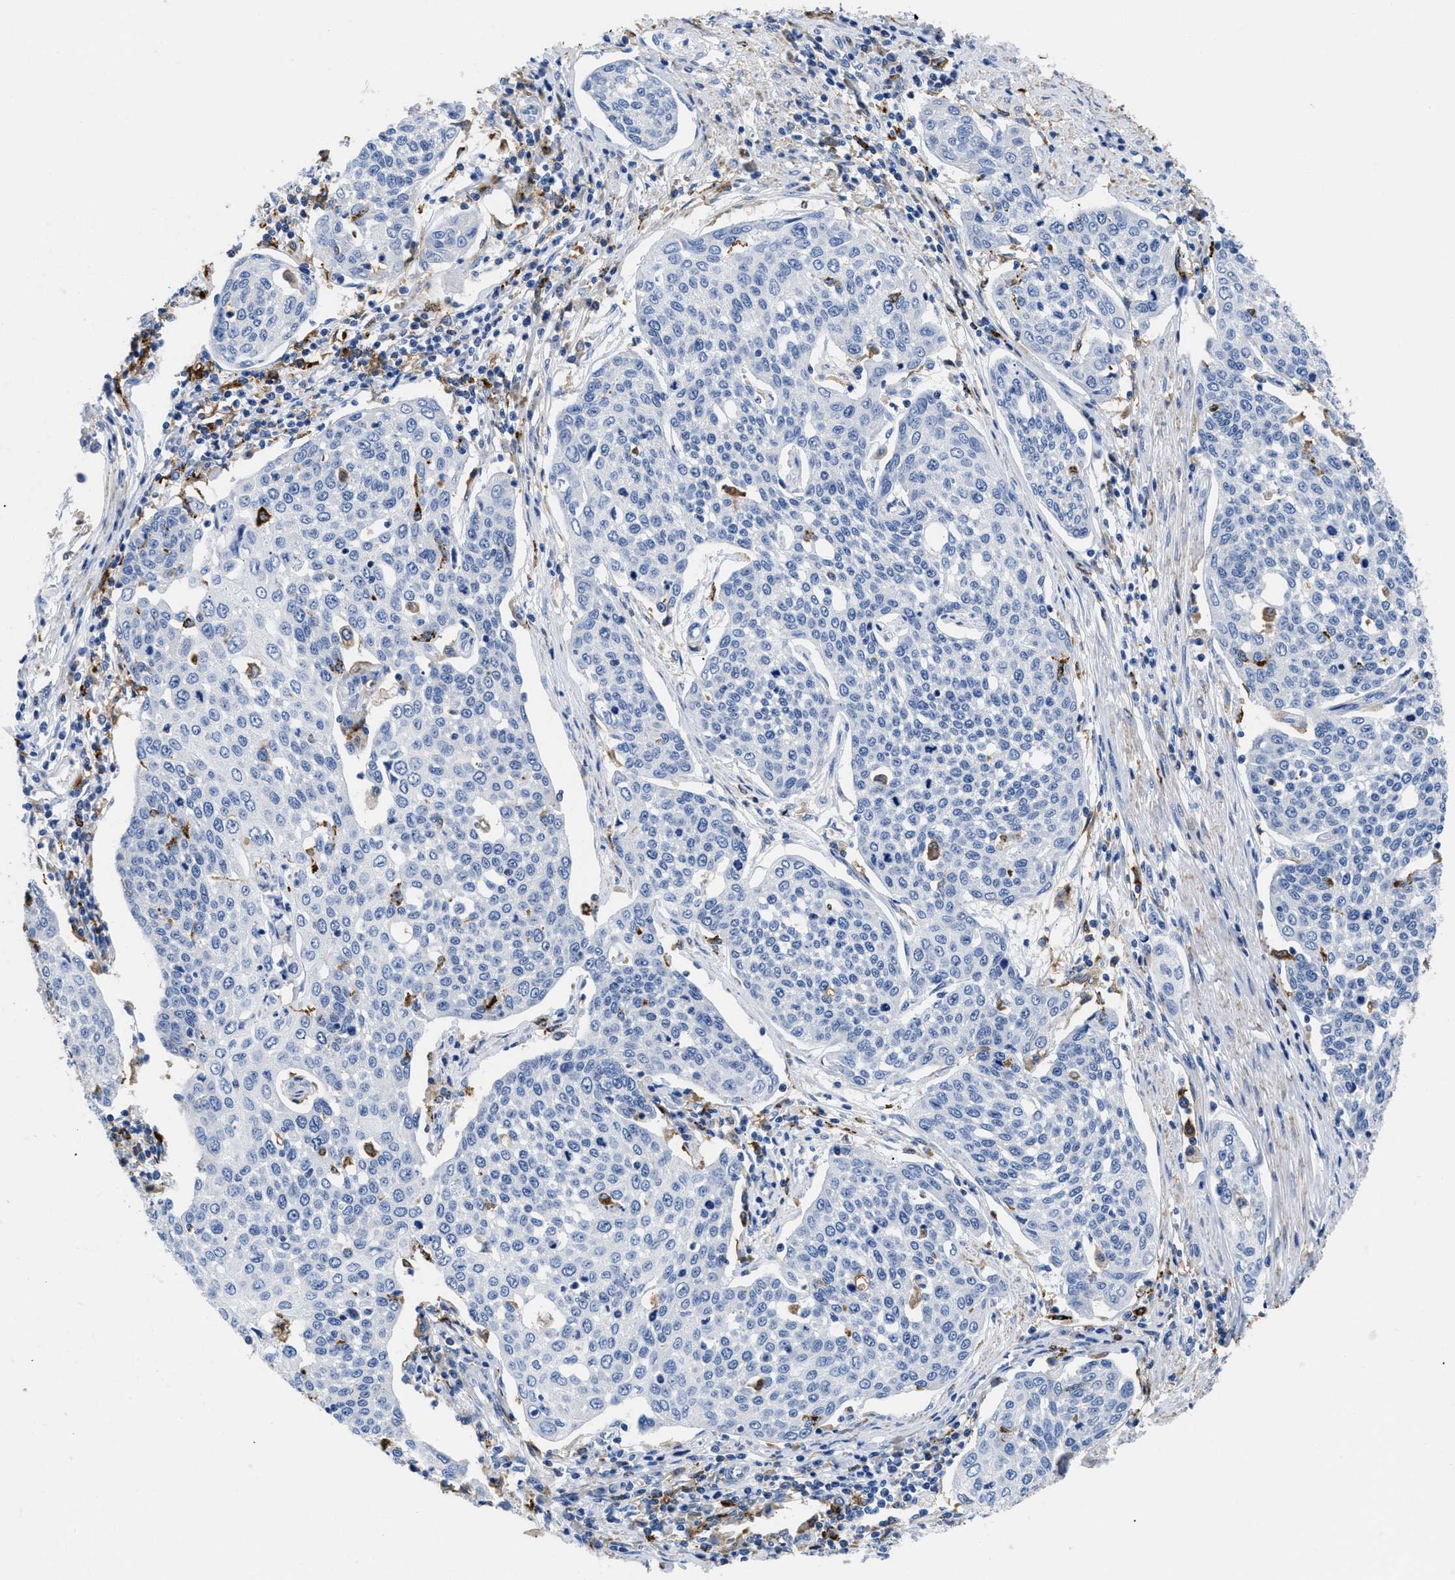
{"staining": {"intensity": "negative", "quantity": "none", "location": "none"}, "tissue": "cervical cancer", "cell_type": "Tumor cells", "image_type": "cancer", "snomed": [{"axis": "morphology", "description": "Squamous cell carcinoma, NOS"}, {"axis": "topography", "description": "Cervix"}], "caption": "Protein analysis of cervical cancer shows no significant staining in tumor cells. The staining is performed using DAB brown chromogen with nuclei counter-stained in using hematoxylin.", "gene": "HLA-DPA1", "patient": {"sex": "female", "age": 34}}